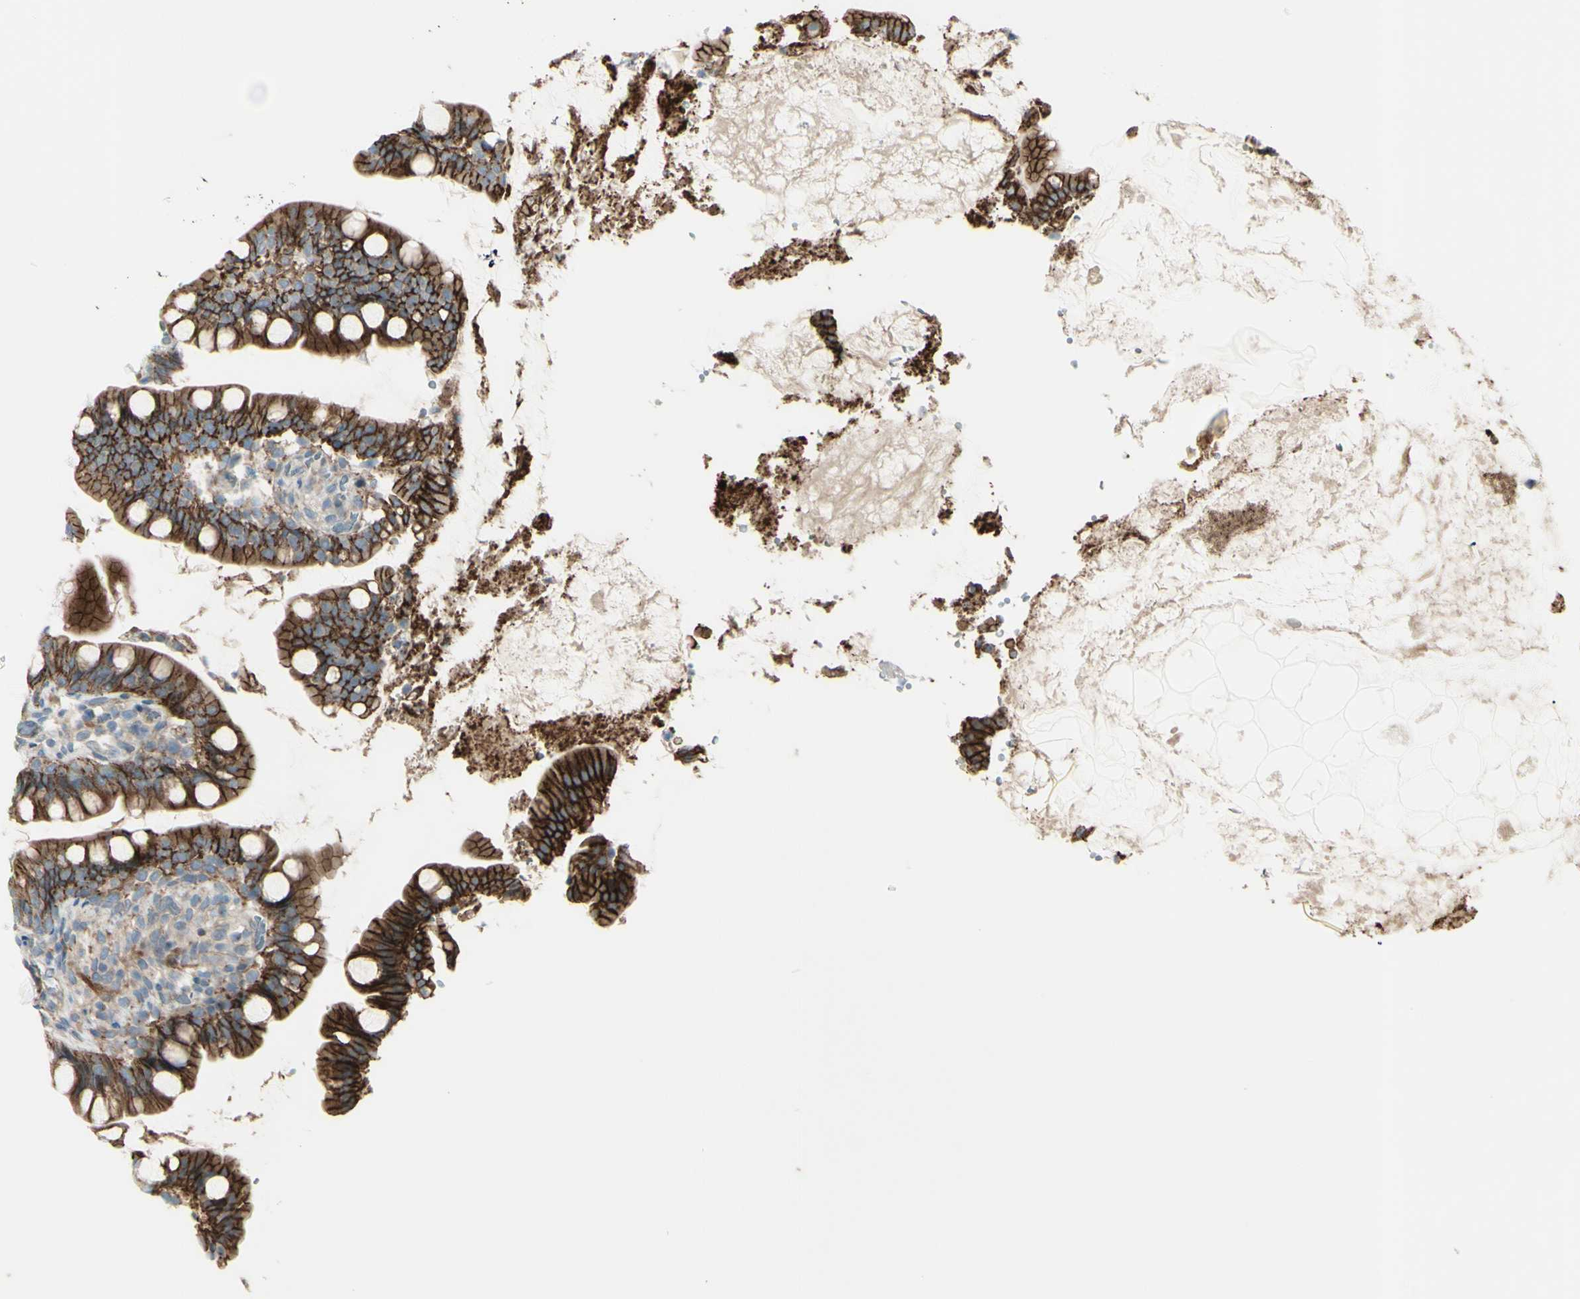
{"staining": {"intensity": "strong", "quantity": ">75%", "location": "cytoplasmic/membranous"}, "tissue": "small intestine", "cell_type": "Glandular cells", "image_type": "normal", "snomed": [{"axis": "morphology", "description": "Normal tissue, NOS"}, {"axis": "topography", "description": "Small intestine"}], "caption": "IHC image of unremarkable small intestine stained for a protein (brown), which displays high levels of strong cytoplasmic/membranous positivity in approximately >75% of glandular cells.", "gene": "LRRK1", "patient": {"sex": "female", "age": 56}}